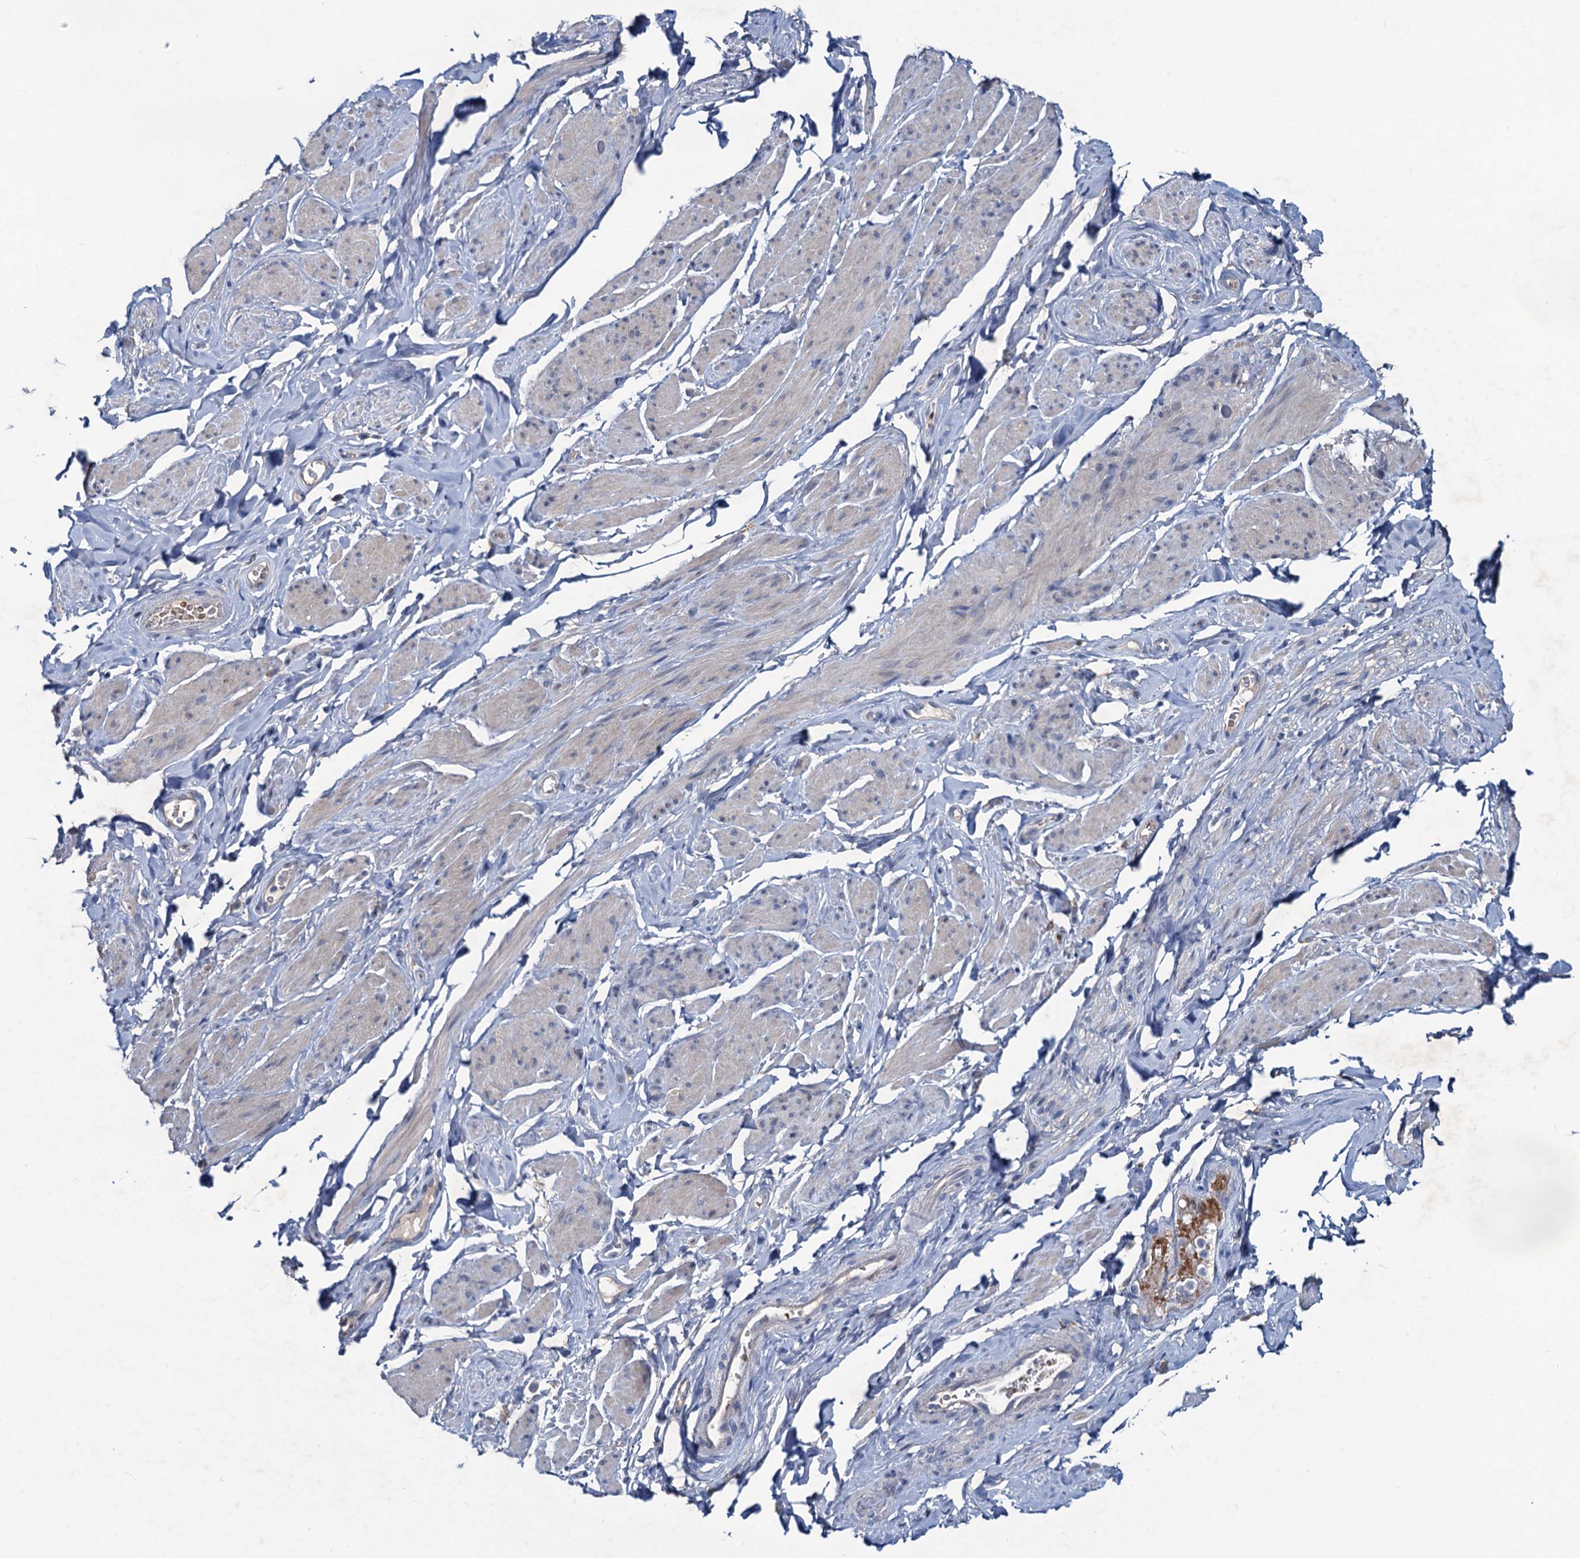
{"staining": {"intensity": "negative", "quantity": "none", "location": "none"}, "tissue": "smooth muscle", "cell_type": "Smooth muscle cells", "image_type": "normal", "snomed": [{"axis": "morphology", "description": "Normal tissue, NOS"}, {"axis": "topography", "description": "Smooth muscle"}, {"axis": "topography", "description": "Peripheral nerve tissue"}], "caption": "Immunohistochemical staining of unremarkable smooth muscle demonstrates no significant staining in smooth muscle cells.", "gene": "RTKN2", "patient": {"sex": "male", "age": 69}}